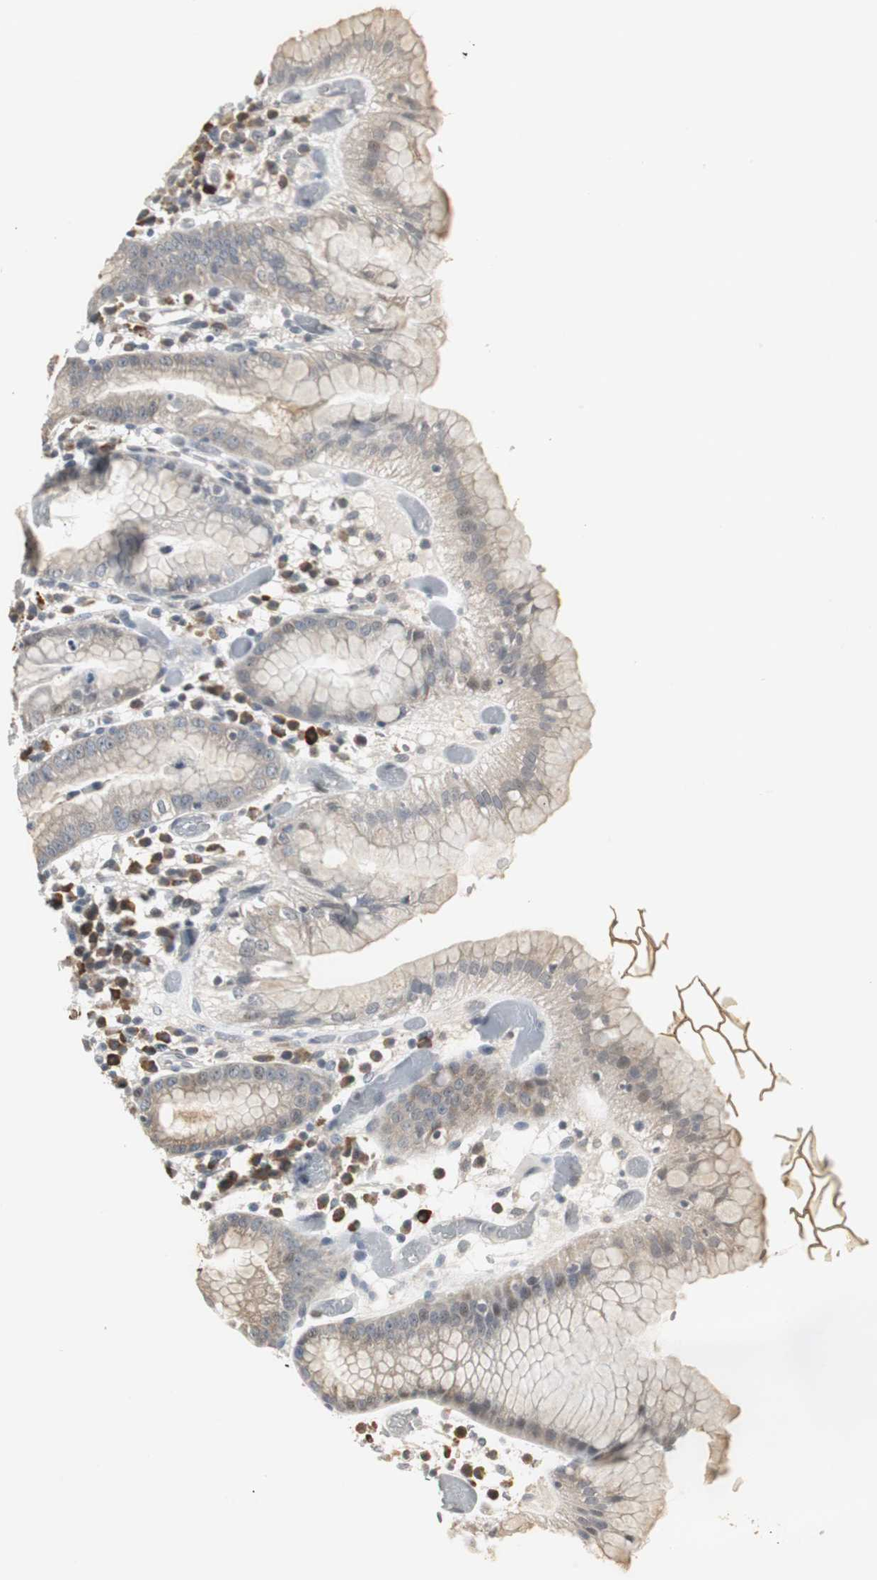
{"staining": {"intensity": "moderate", "quantity": "<25%", "location": "cytoplasmic/membranous"}, "tissue": "stomach", "cell_type": "Glandular cells", "image_type": "normal", "snomed": [{"axis": "morphology", "description": "Normal tissue, NOS"}, {"axis": "topography", "description": "Stomach"}, {"axis": "topography", "description": "Stomach, lower"}], "caption": "This photomicrograph displays immunohistochemistry (IHC) staining of benign stomach, with low moderate cytoplasmic/membranous positivity in about <25% of glandular cells.", "gene": "CCT5", "patient": {"sex": "female", "age": 75}}